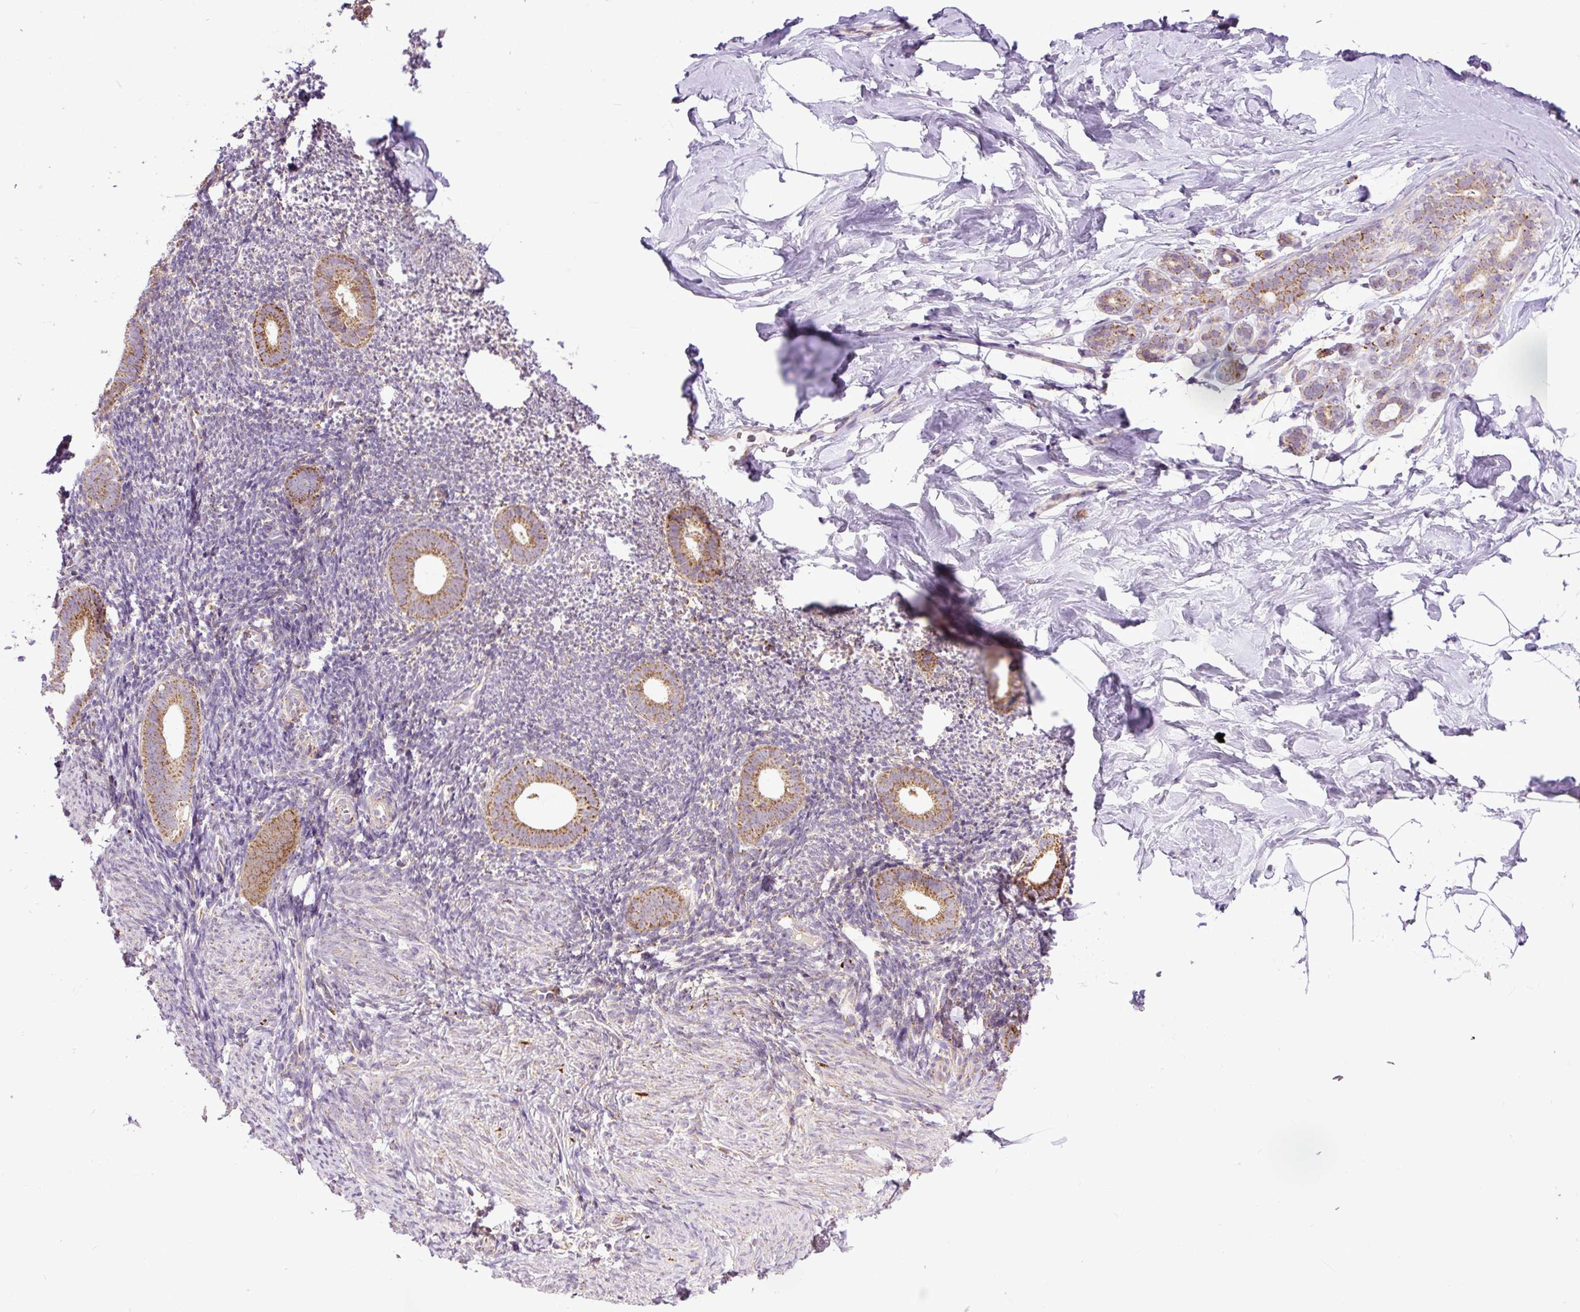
{"staining": {"intensity": "moderate", "quantity": "25%-75%", "location": "cytoplasmic/membranous"}, "tissue": "endometrium", "cell_type": "Cells in endometrial stroma", "image_type": "normal", "snomed": [{"axis": "morphology", "description": "Normal tissue, NOS"}, {"axis": "topography", "description": "Endometrium"}], "caption": "The photomicrograph exhibits immunohistochemical staining of benign endometrium. There is moderate cytoplasmic/membranous positivity is identified in about 25%-75% of cells in endometrial stroma.", "gene": "TM2D3", "patient": {"sex": "female", "age": 39}}